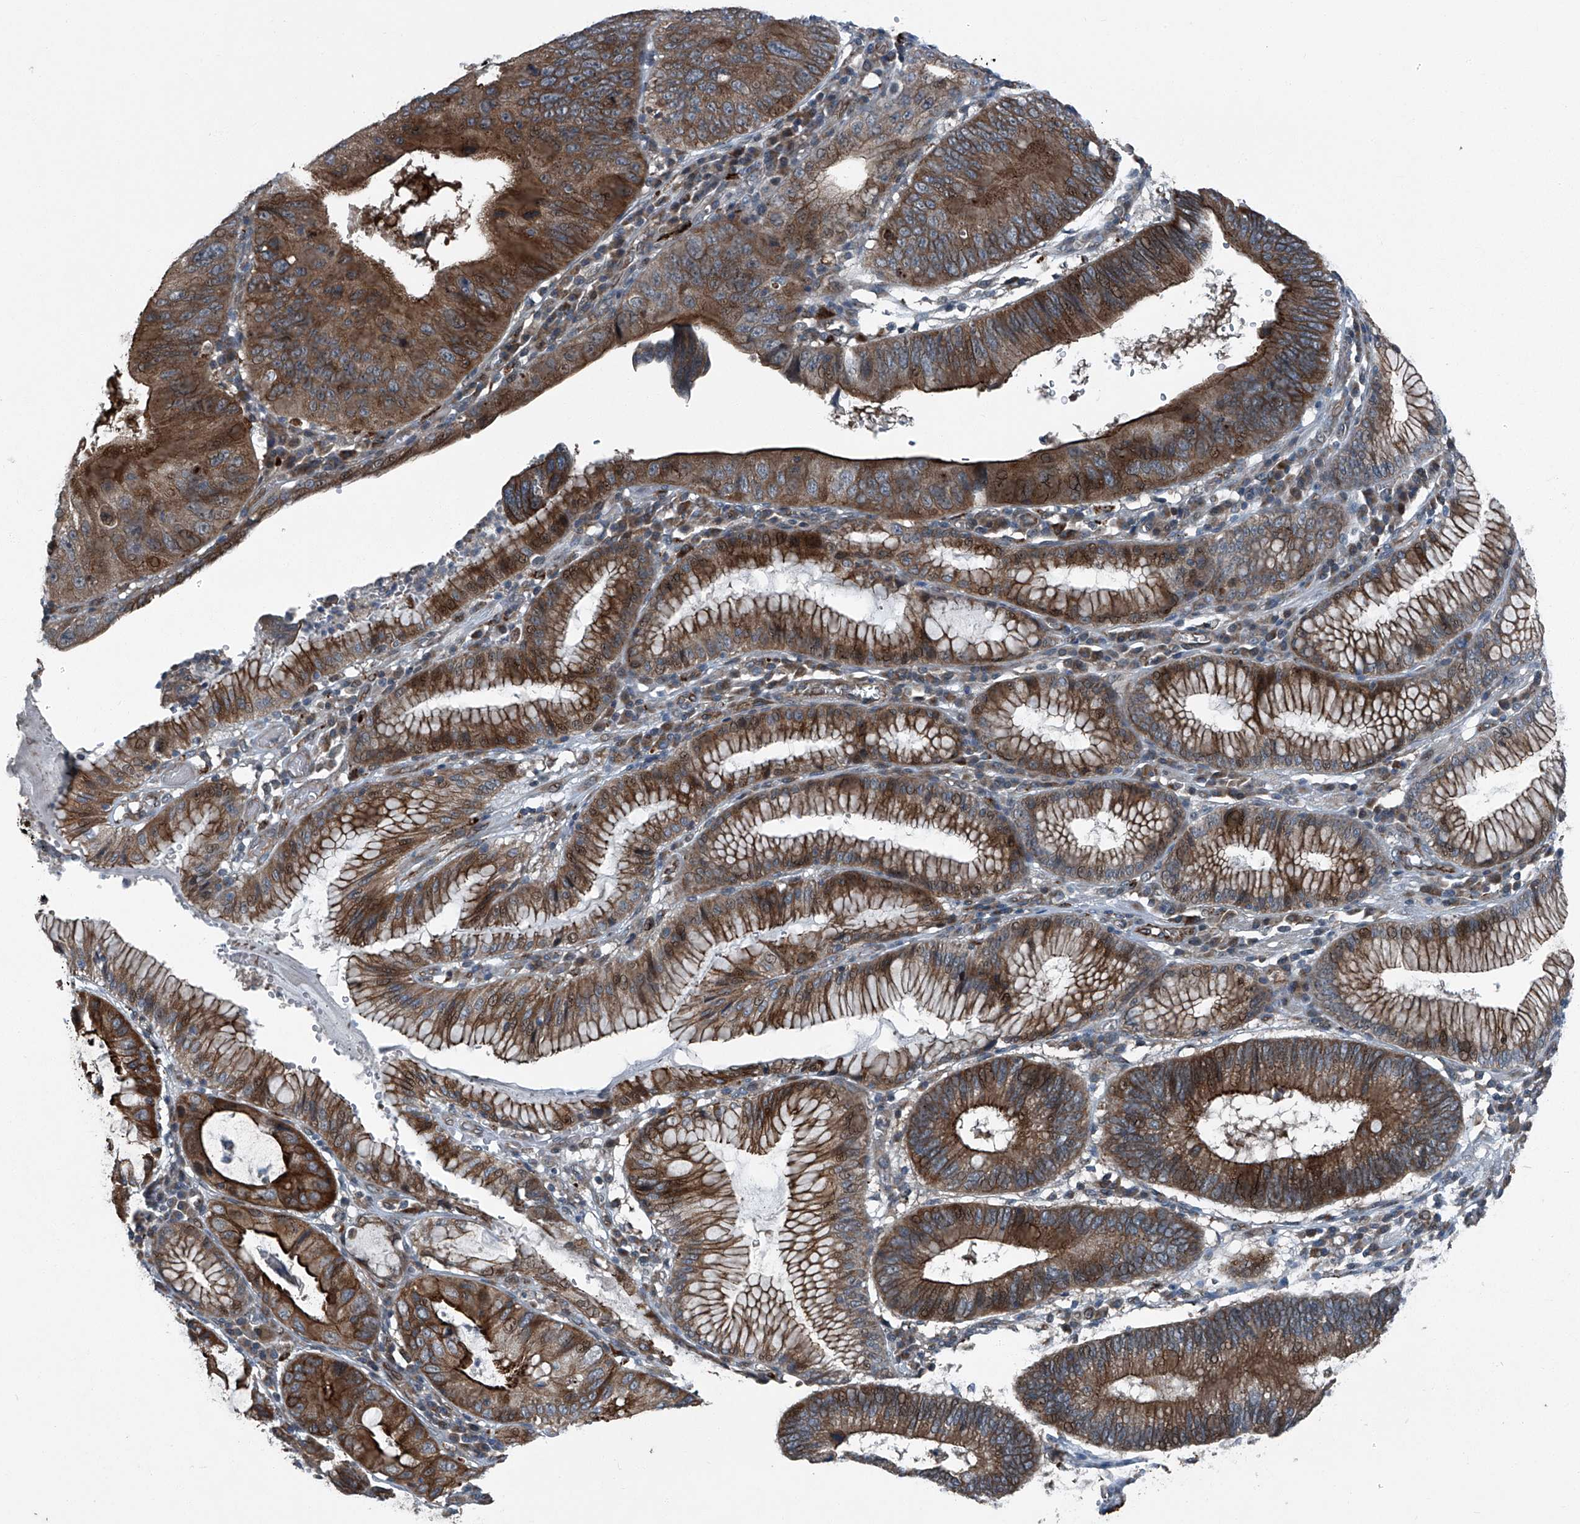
{"staining": {"intensity": "strong", "quantity": "25%-75%", "location": "cytoplasmic/membranous"}, "tissue": "stomach cancer", "cell_type": "Tumor cells", "image_type": "cancer", "snomed": [{"axis": "morphology", "description": "Adenocarcinoma, NOS"}, {"axis": "topography", "description": "Stomach"}], "caption": "Brown immunohistochemical staining in adenocarcinoma (stomach) demonstrates strong cytoplasmic/membranous staining in approximately 25%-75% of tumor cells. (IHC, brightfield microscopy, high magnification).", "gene": "SENP2", "patient": {"sex": "male", "age": 59}}